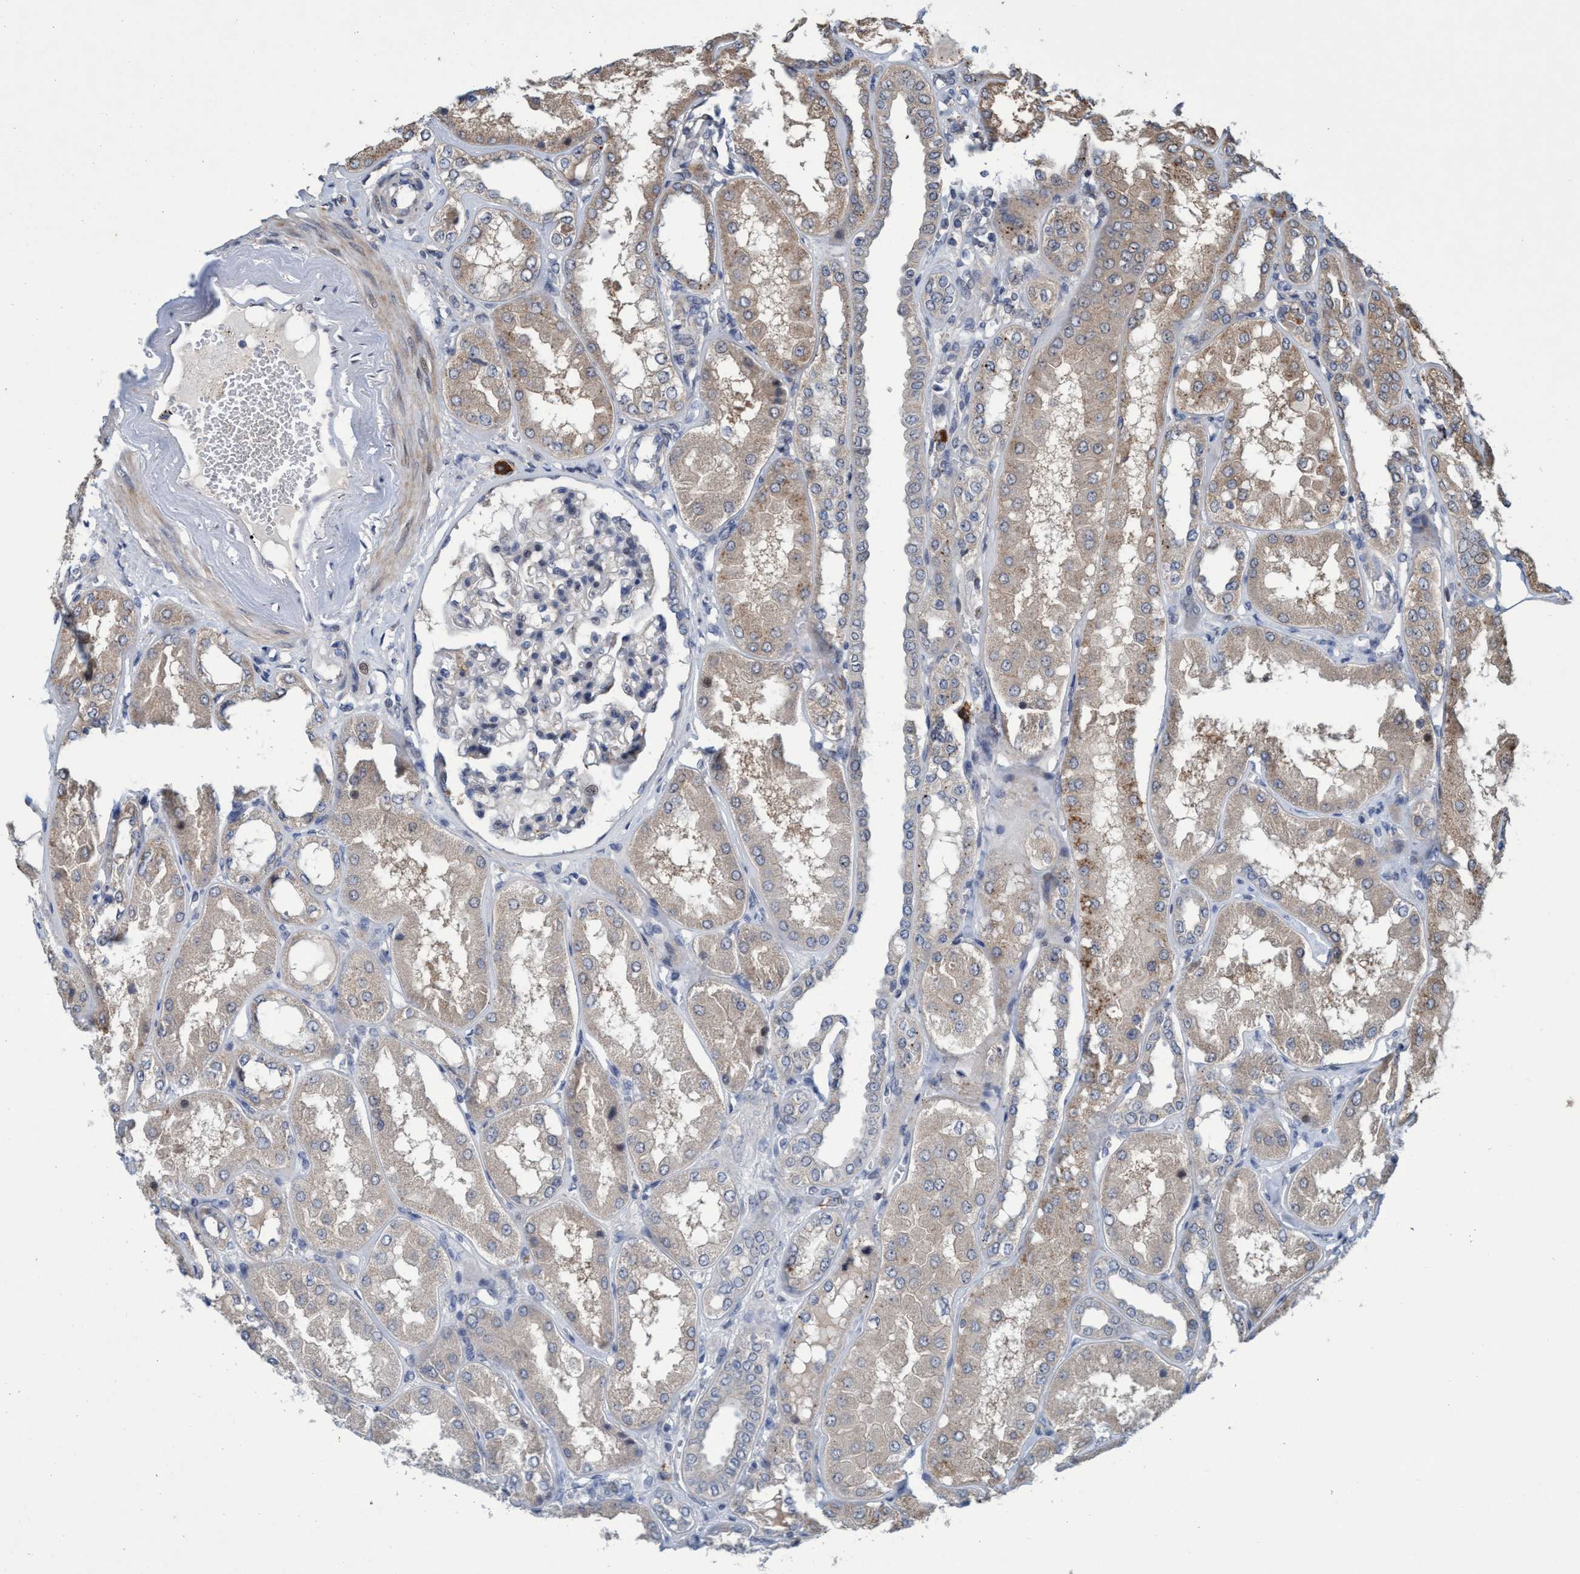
{"staining": {"intensity": "negative", "quantity": "none", "location": "none"}, "tissue": "kidney", "cell_type": "Cells in glomeruli", "image_type": "normal", "snomed": [{"axis": "morphology", "description": "Normal tissue, NOS"}, {"axis": "topography", "description": "Kidney"}], "caption": "Immunohistochemistry (IHC) of normal kidney exhibits no expression in cells in glomeruli.", "gene": "ZNF677", "patient": {"sex": "female", "age": 56}}